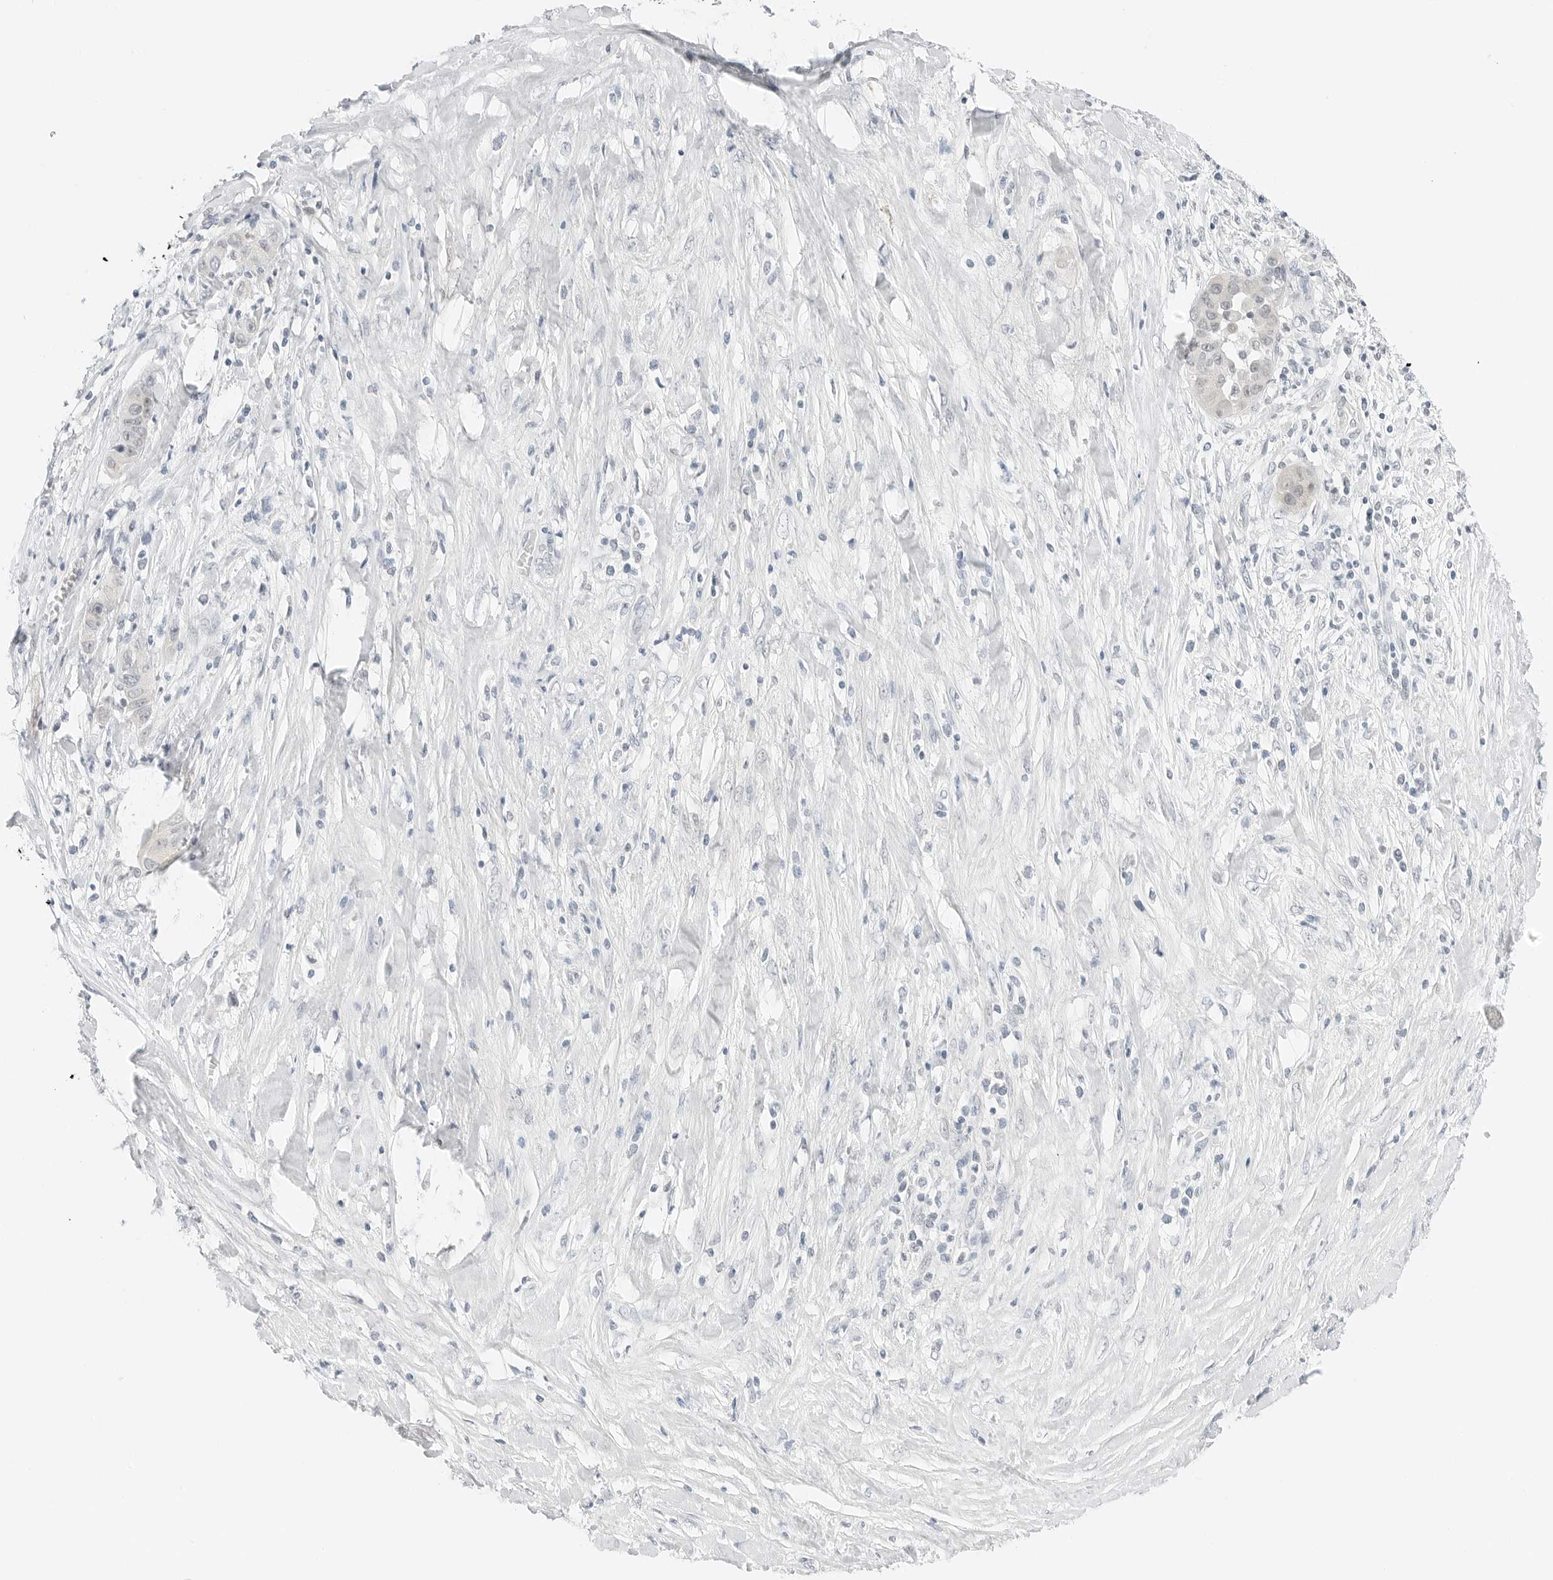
{"staining": {"intensity": "negative", "quantity": "none", "location": "none"}, "tissue": "liver cancer", "cell_type": "Tumor cells", "image_type": "cancer", "snomed": [{"axis": "morphology", "description": "Cholangiocarcinoma"}, {"axis": "topography", "description": "Liver"}], "caption": "Immunohistochemical staining of cholangiocarcinoma (liver) exhibits no significant positivity in tumor cells.", "gene": "CCSAP", "patient": {"sex": "female", "age": 52}}